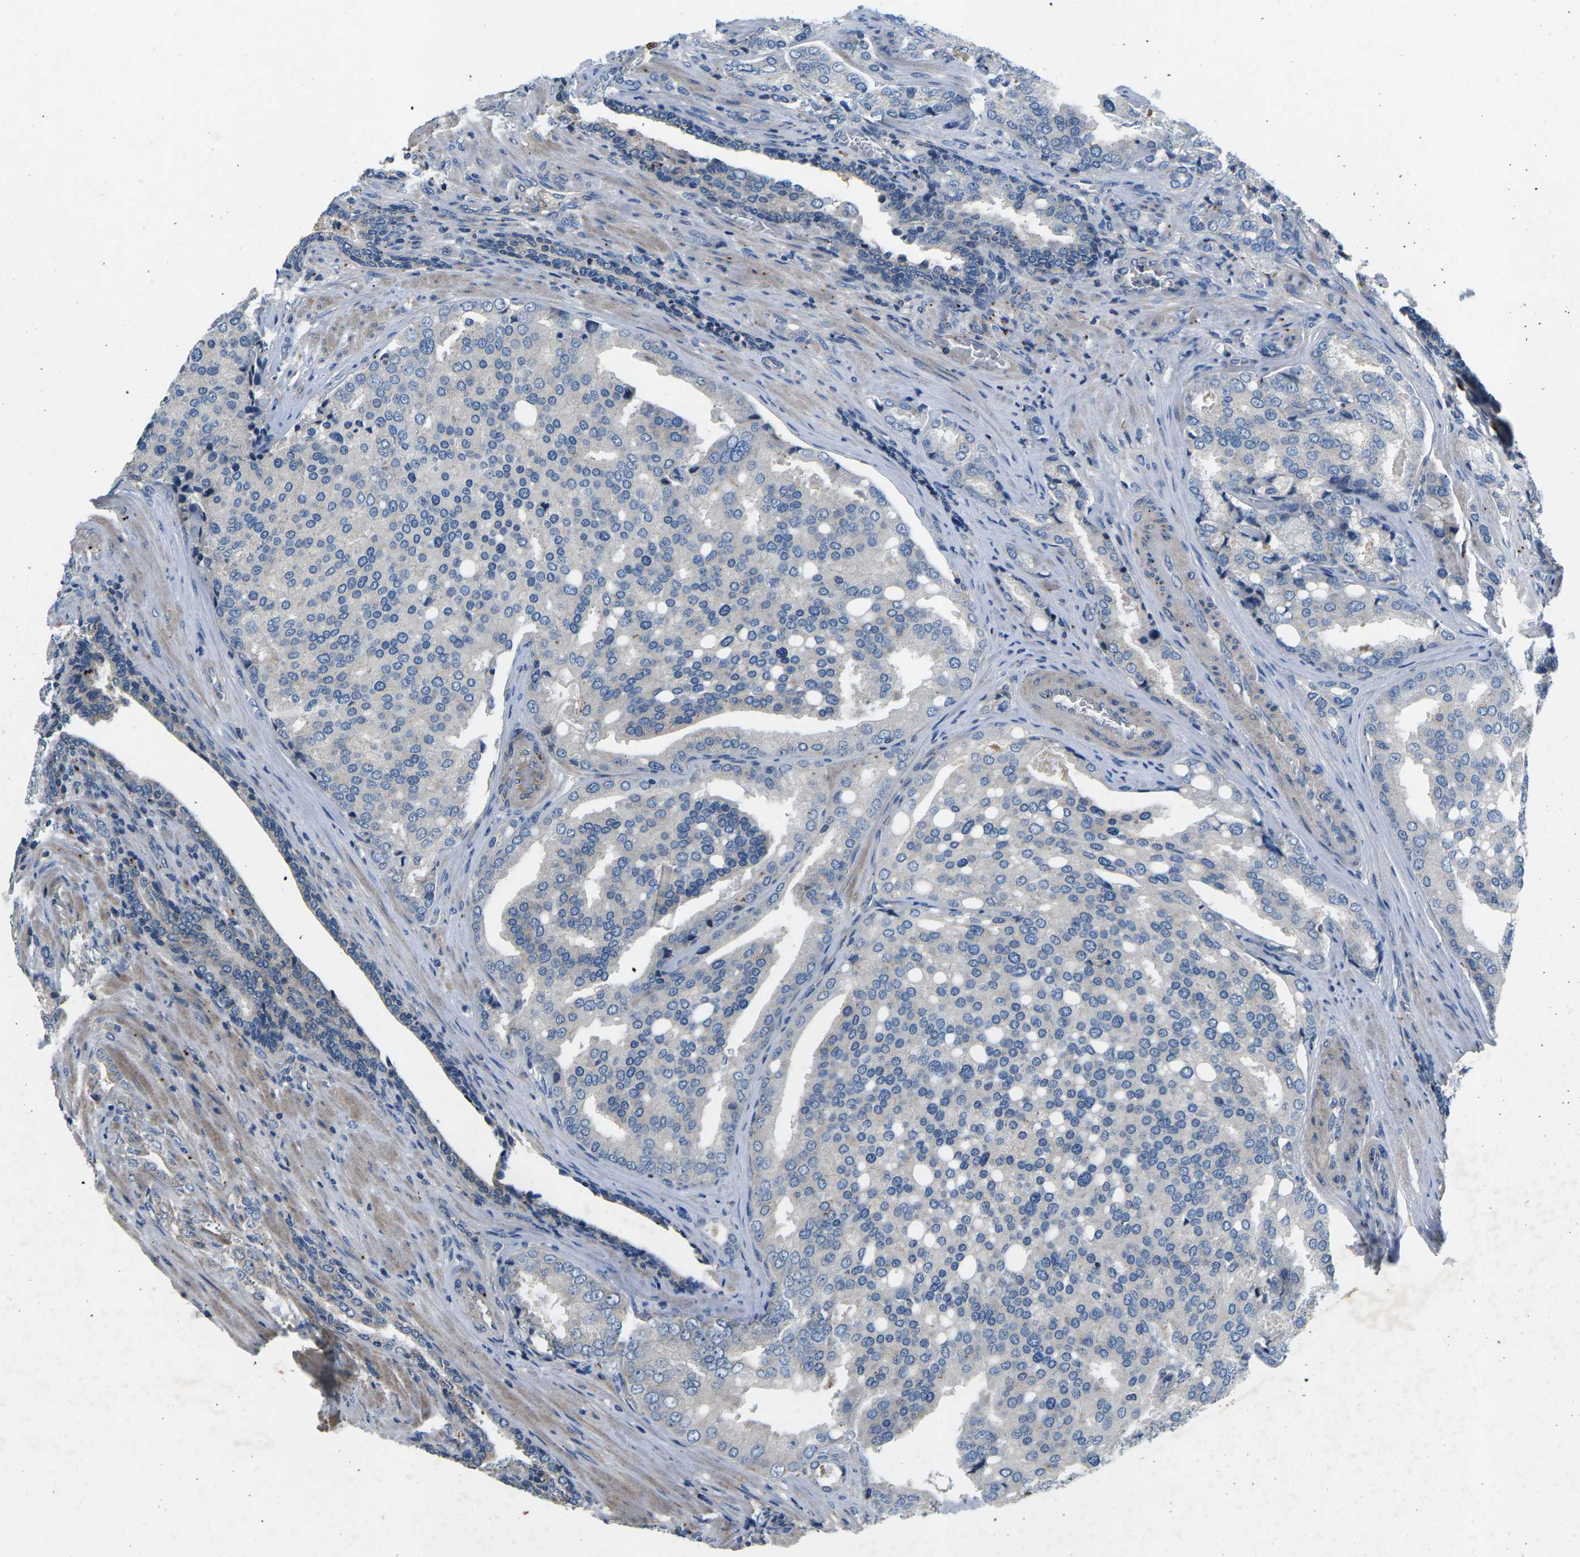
{"staining": {"intensity": "negative", "quantity": "none", "location": "none"}, "tissue": "prostate cancer", "cell_type": "Tumor cells", "image_type": "cancer", "snomed": [{"axis": "morphology", "description": "Adenocarcinoma, High grade"}, {"axis": "topography", "description": "Prostate"}], "caption": "Tumor cells are negative for protein expression in human prostate high-grade adenocarcinoma. Nuclei are stained in blue.", "gene": "PDCD6IP", "patient": {"sex": "male", "age": 50}}